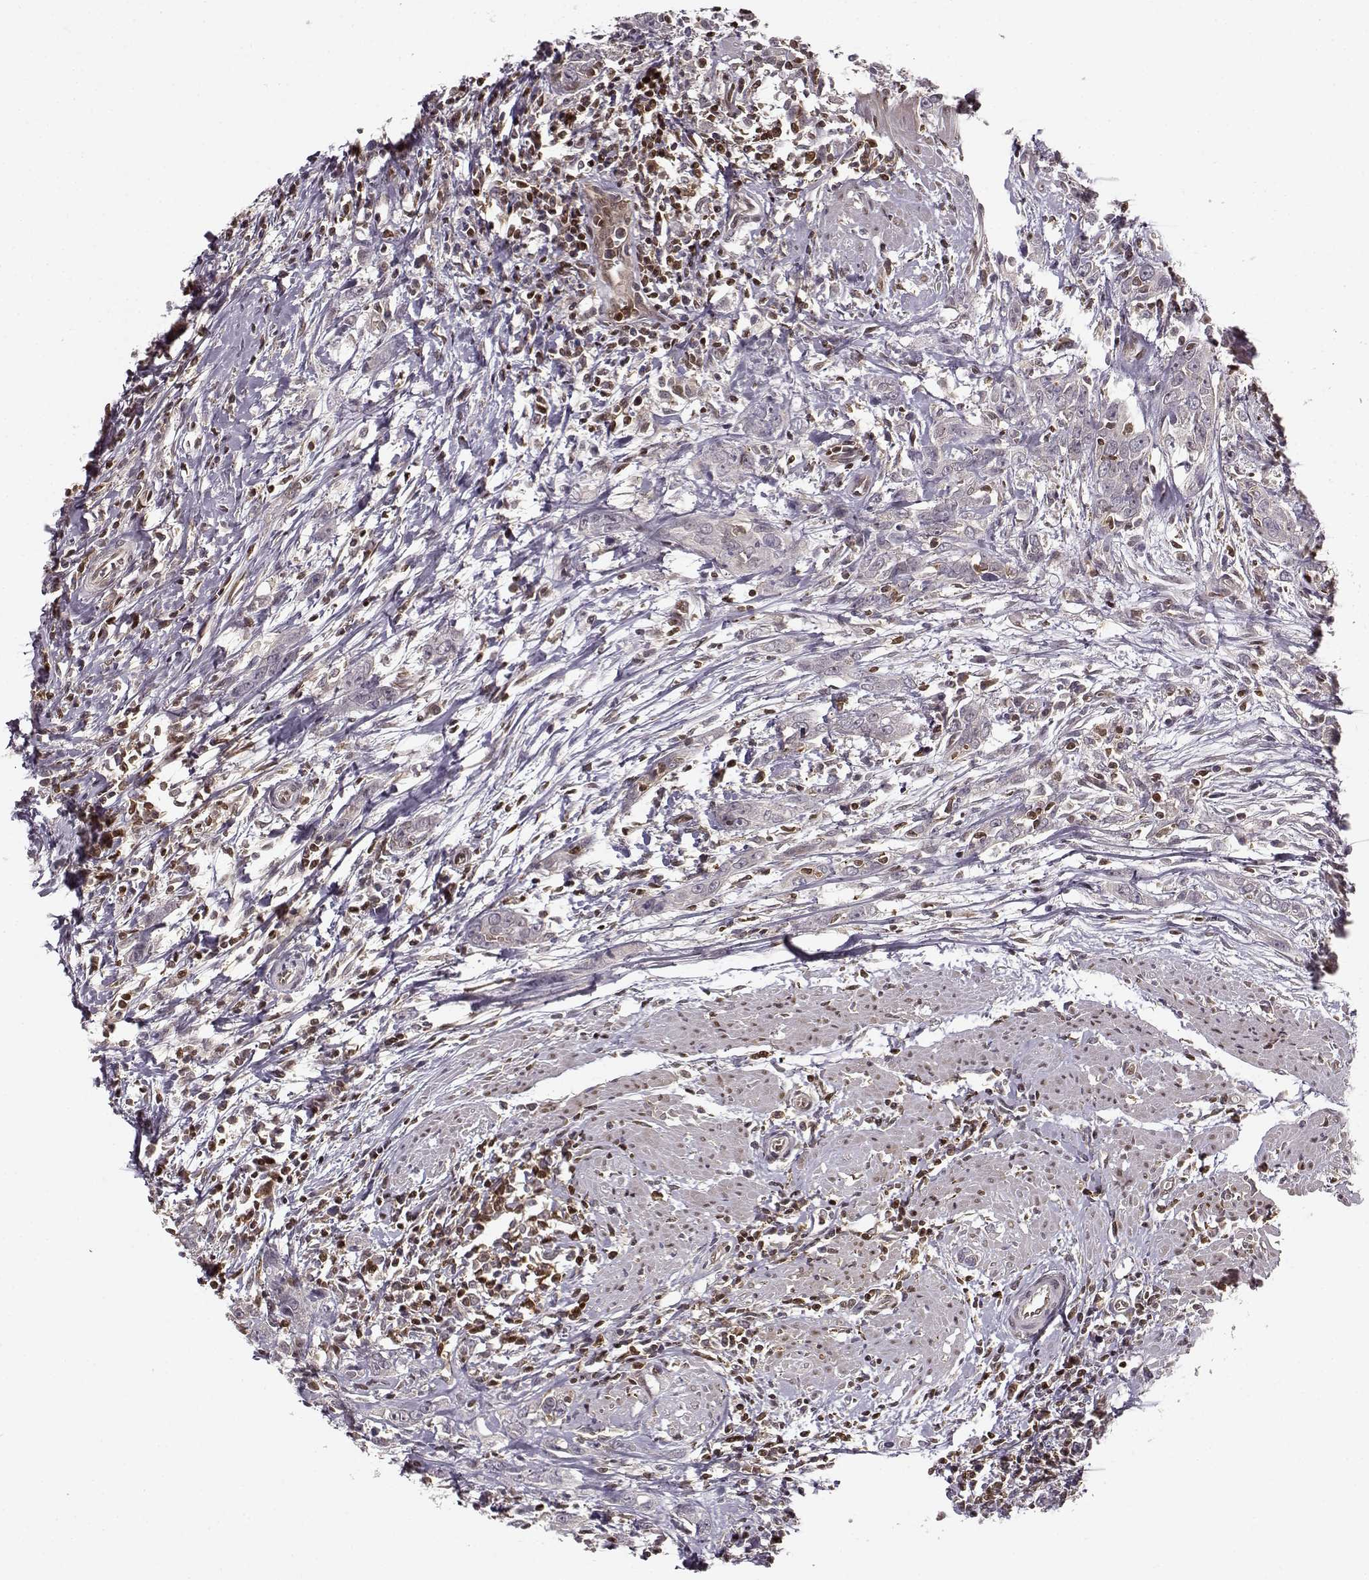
{"staining": {"intensity": "negative", "quantity": "none", "location": "none"}, "tissue": "urothelial cancer", "cell_type": "Tumor cells", "image_type": "cancer", "snomed": [{"axis": "morphology", "description": "Urothelial carcinoma, High grade"}, {"axis": "topography", "description": "Urinary bladder"}], "caption": "A high-resolution histopathology image shows IHC staining of high-grade urothelial carcinoma, which shows no significant expression in tumor cells.", "gene": "MFSD1", "patient": {"sex": "male", "age": 83}}